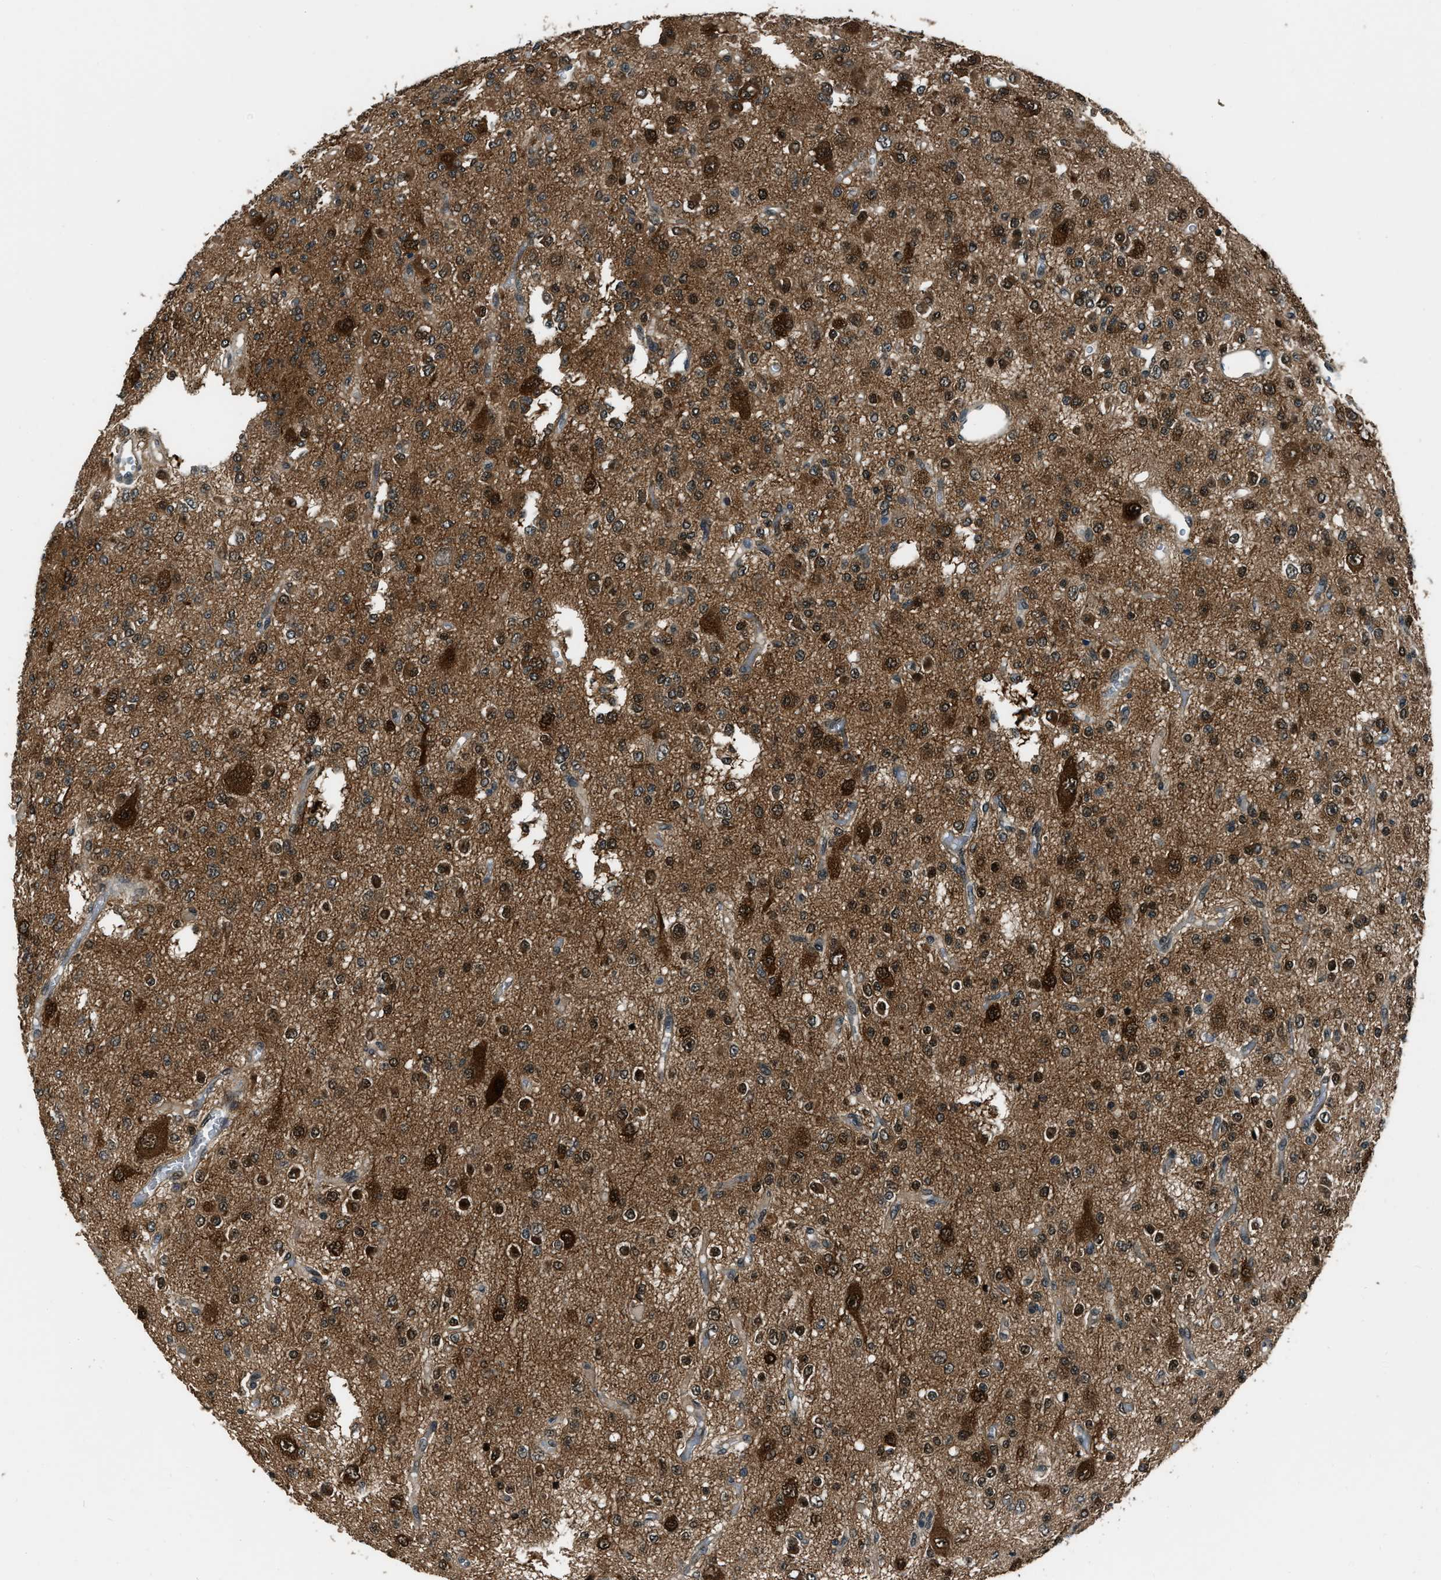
{"staining": {"intensity": "moderate", "quantity": ">75%", "location": "cytoplasmic/membranous,nuclear"}, "tissue": "glioma", "cell_type": "Tumor cells", "image_type": "cancer", "snomed": [{"axis": "morphology", "description": "Glioma, malignant, Low grade"}, {"axis": "topography", "description": "Brain"}], "caption": "Immunohistochemical staining of human low-grade glioma (malignant) demonstrates medium levels of moderate cytoplasmic/membranous and nuclear protein staining in about >75% of tumor cells.", "gene": "NUDCD3", "patient": {"sex": "male", "age": 38}}